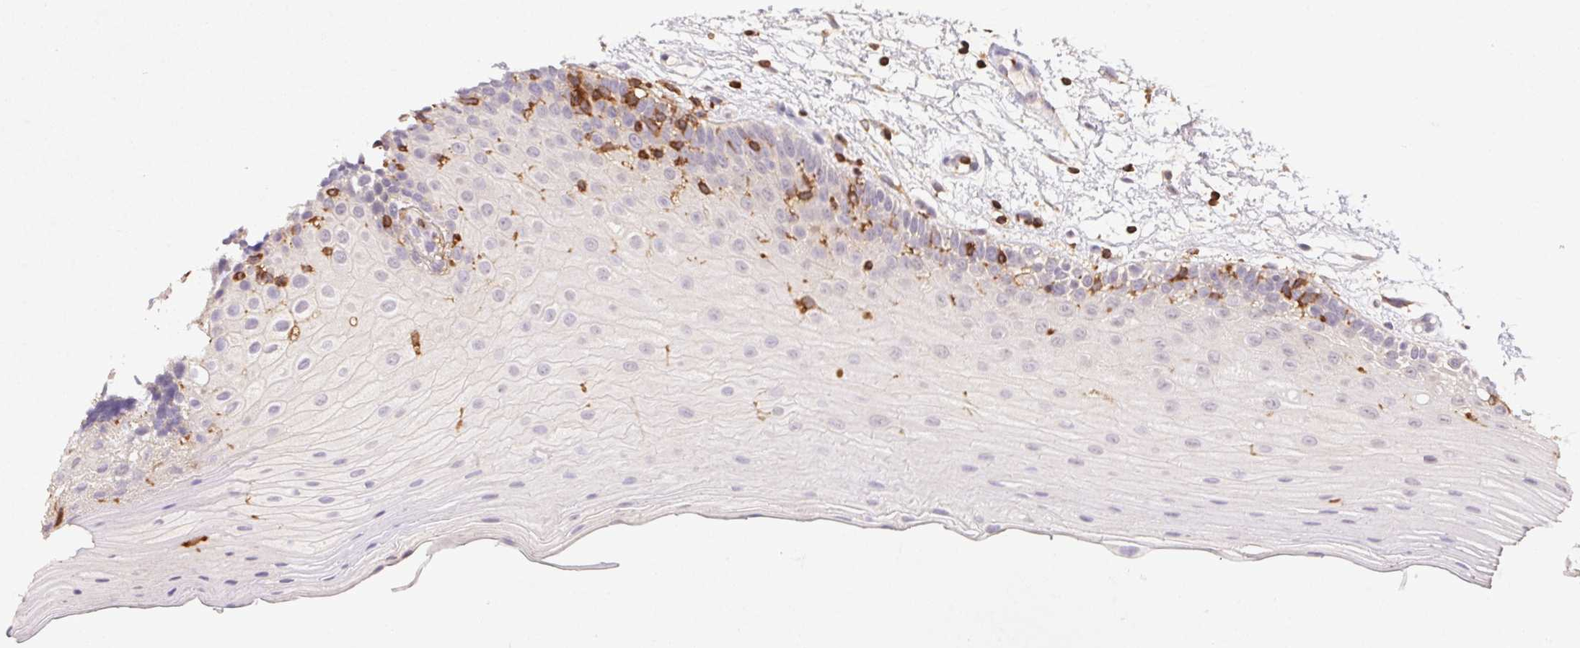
{"staining": {"intensity": "negative", "quantity": "none", "location": "none"}, "tissue": "oral mucosa", "cell_type": "Squamous epithelial cells", "image_type": "normal", "snomed": [{"axis": "morphology", "description": "Normal tissue, NOS"}, {"axis": "morphology", "description": "Squamous cell carcinoma, NOS"}, {"axis": "topography", "description": "Oral tissue"}, {"axis": "topography", "description": "Tounge, NOS"}, {"axis": "topography", "description": "Head-Neck"}], "caption": "DAB immunohistochemical staining of benign human oral mucosa reveals no significant staining in squamous epithelial cells. Nuclei are stained in blue.", "gene": "APBB1IP", "patient": {"sex": "male", "age": 62}}